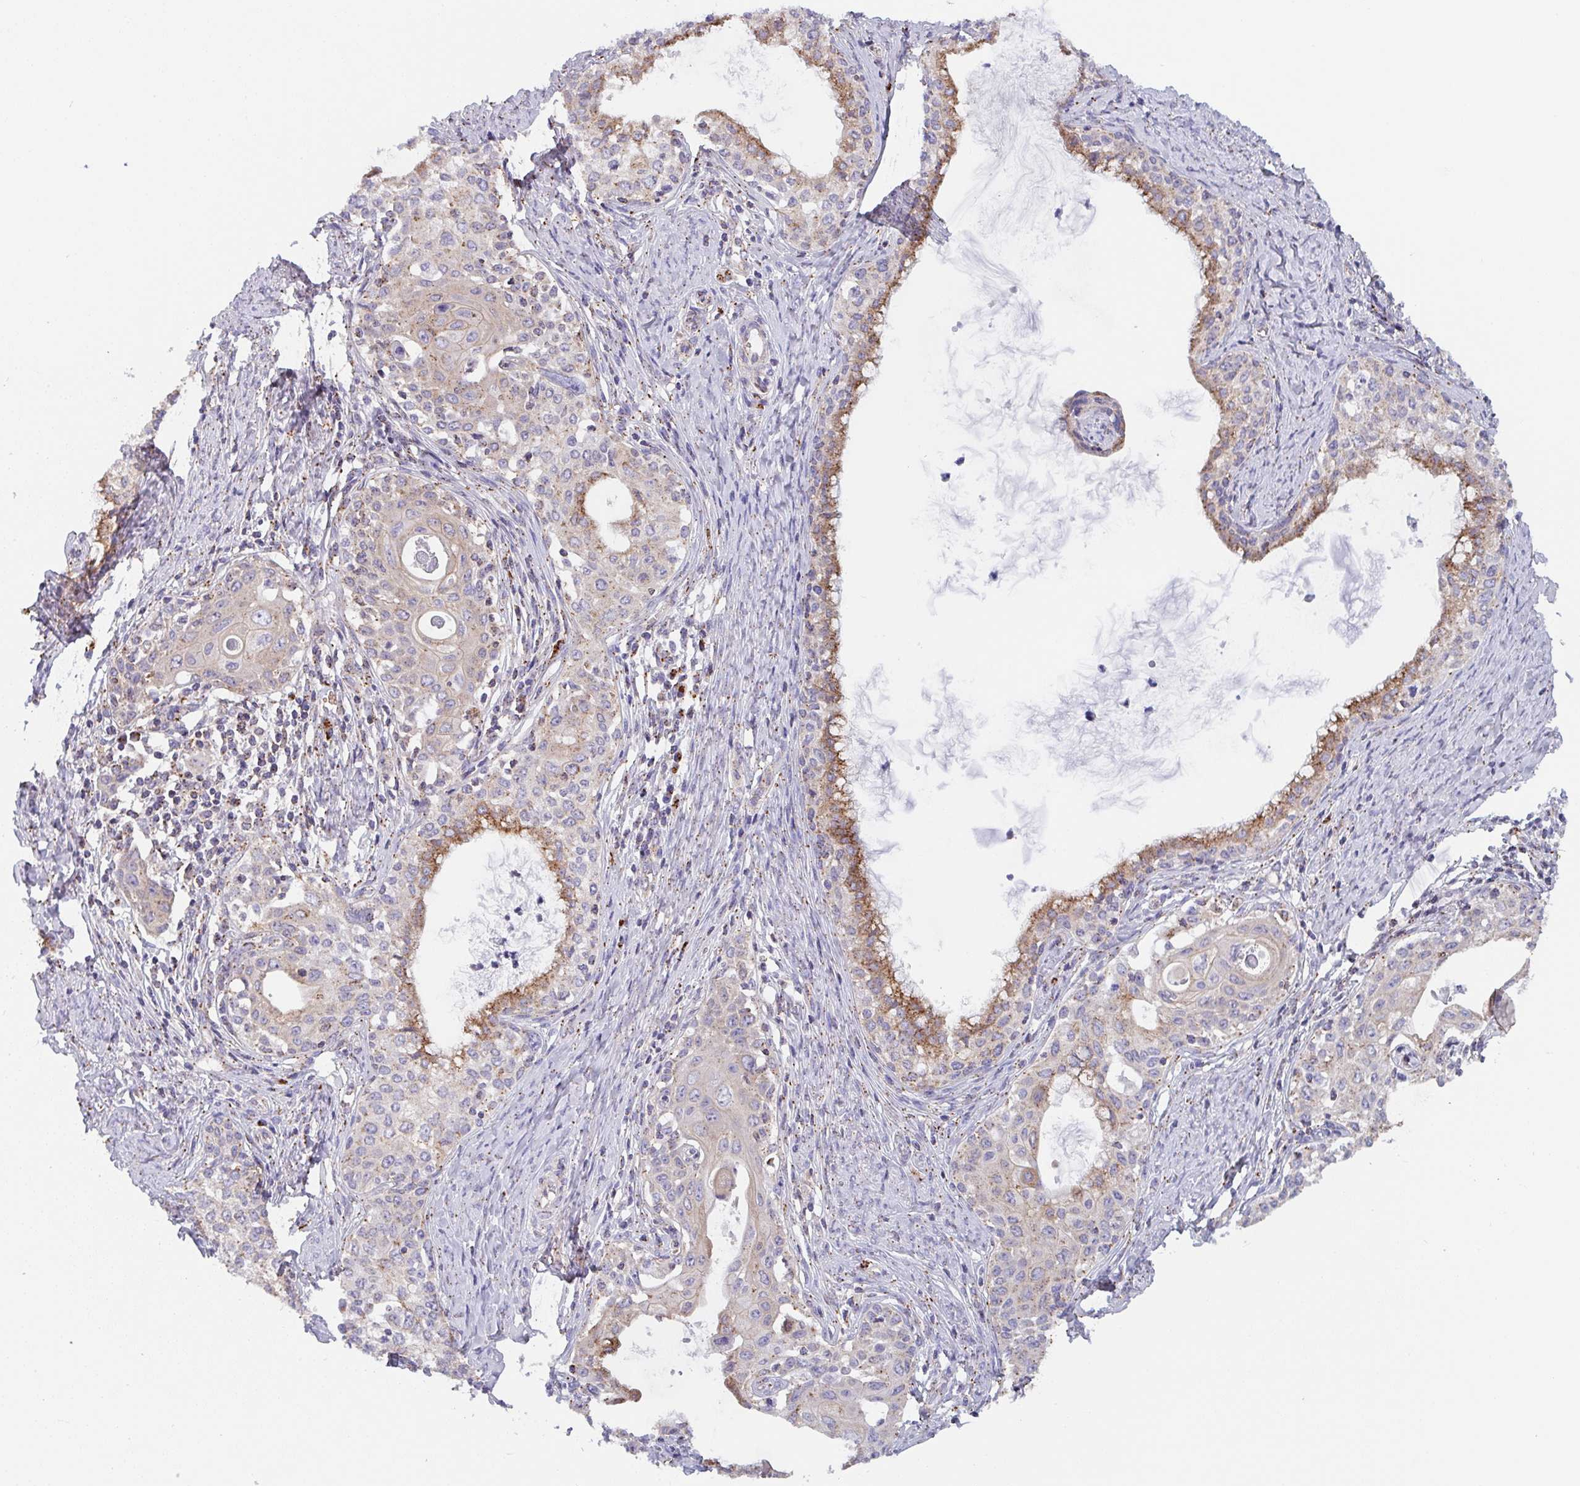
{"staining": {"intensity": "moderate", "quantity": "25%-75%", "location": "cytoplasmic/membranous"}, "tissue": "cervical cancer", "cell_type": "Tumor cells", "image_type": "cancer", "snomed": [{"axis": "morphology", "description": "Squamous cell carcinoma, NOS"}, {"axis": "morphology", "description": "Adenocarcinoma, NOS"}, {"axis": "topography", "description": "Cervix"}], "caption": "IHC staining of adenocarcinoma (cervical), which demonstrates medium levels of moderate cytoplasmic/membranous staining in about 25%-75% of tumor cells indicating moderate cytoplasmic/membranous protein staining. The staining was performed using DAB (brown) for protein detection and nuclei were counterstained in hematoxylin (blue).", "gene": "PROSER3", "patient": {"sex": "female", "age": 52}}